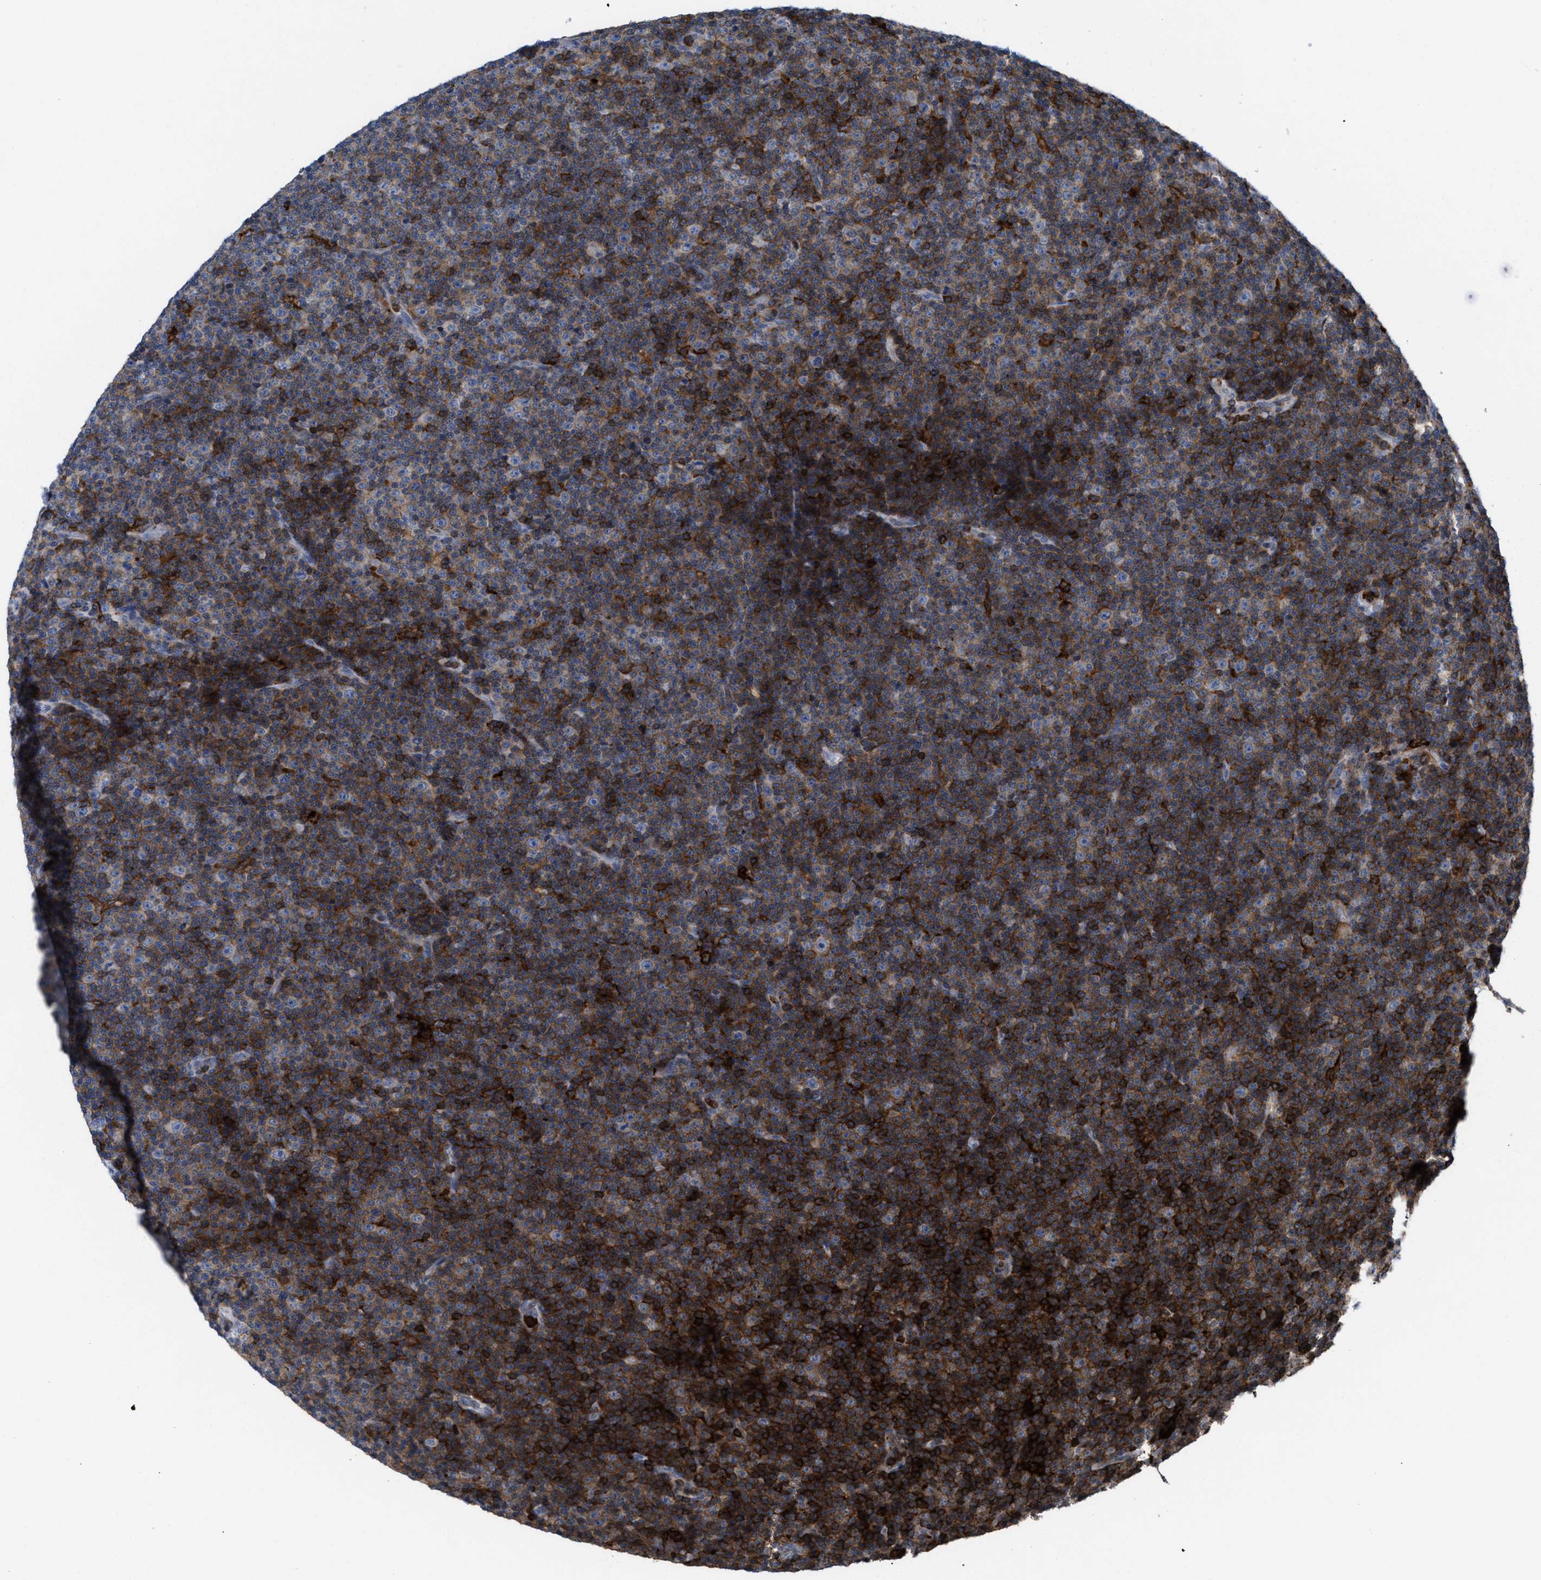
{"staining": {"intensity": "strong", "quantity": "25%-75%", "location": "cytoplasmic/membranous"}, "tissue": "lymphoma", "cell_type": "Tumor cells", "image_type": "cancer", "snomed": [{"axis": "morphology", "description": "Malignant lymphoma, non-Hodgkin's type, Low grade"}, {"axis": "topography", "description": "Lymph node"}], "caption": "Lymphoma stained for a protein shows strong cytoplasmic/membranous positivity in tumor cells. (DAB = brown stain, brightfield microscopy at high magnification).", "gene": "PTPRE", "patient": {"sex": "female", "age": 67}}